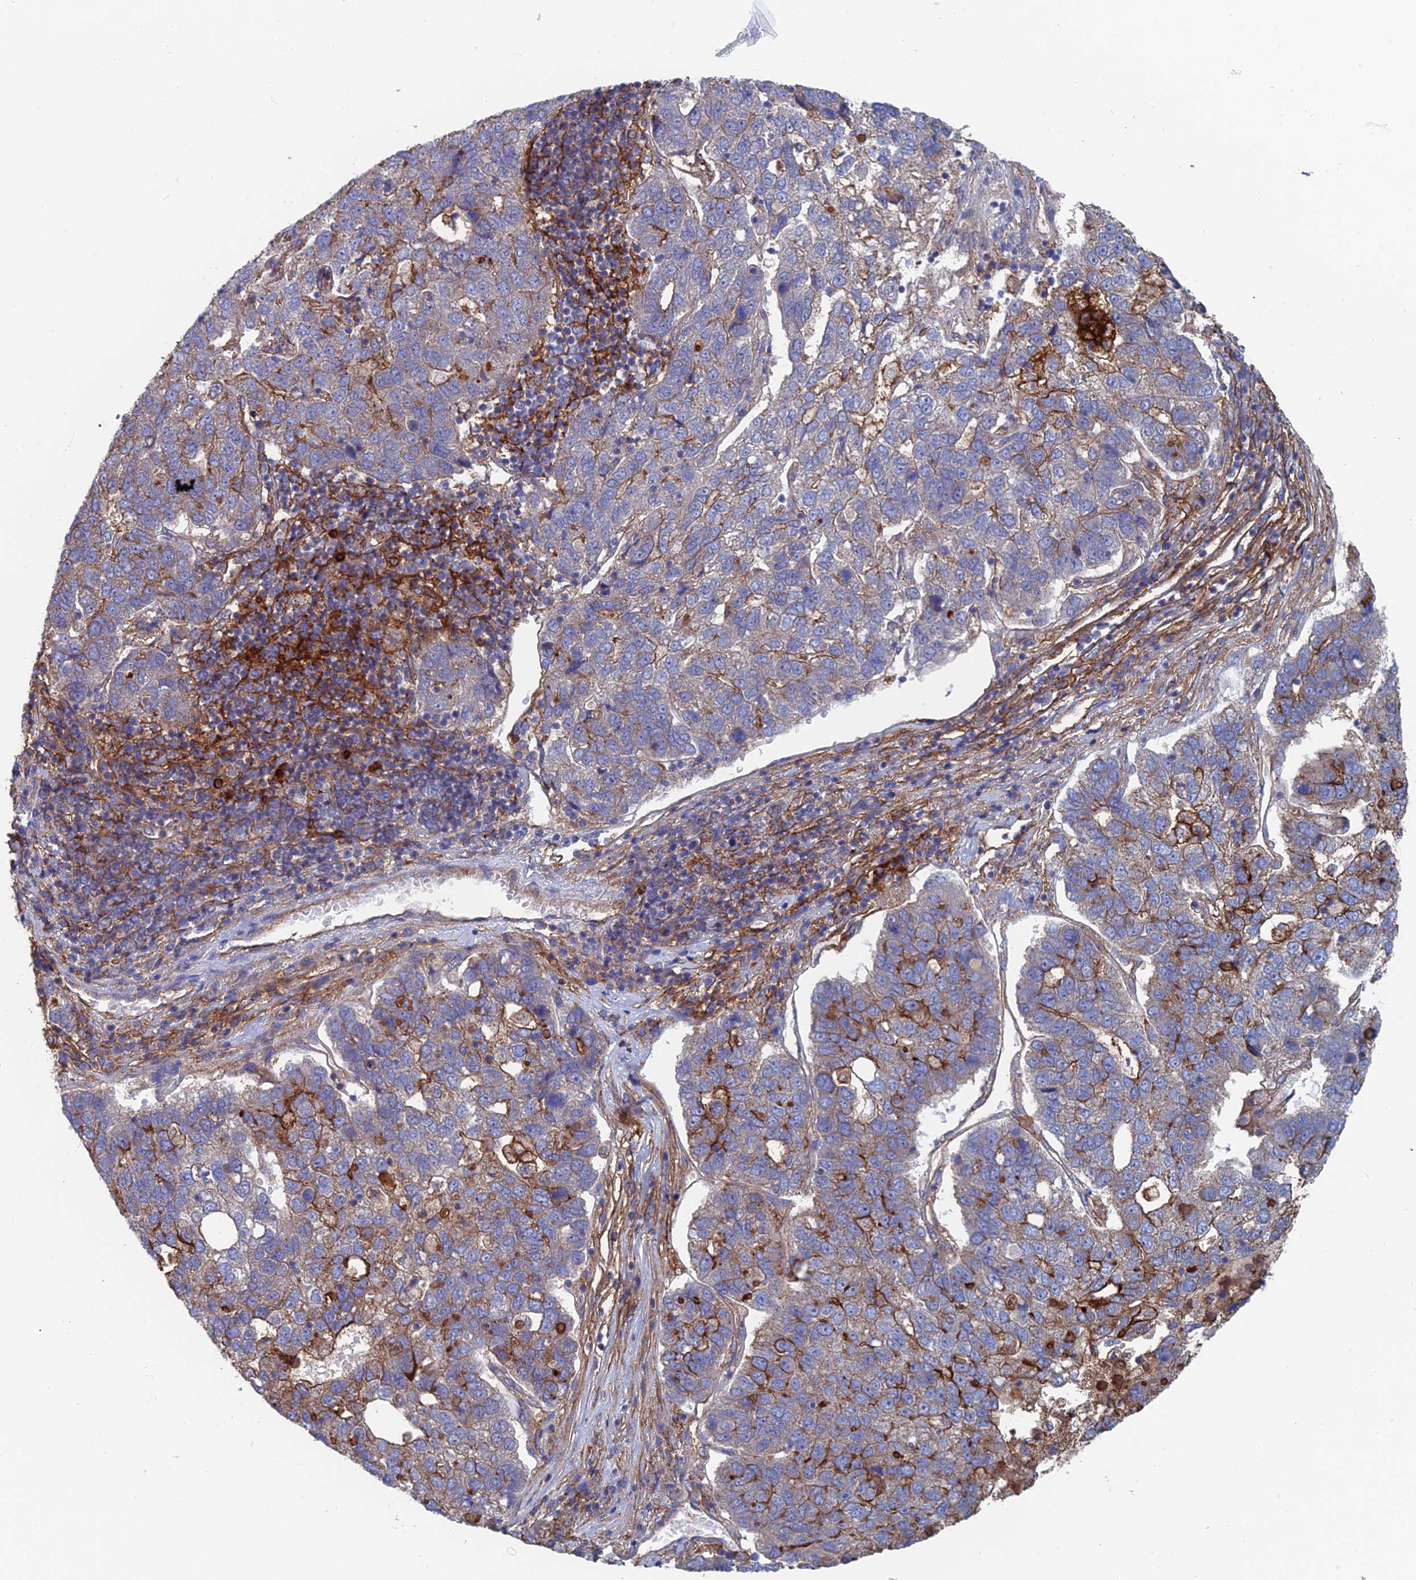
{"staining": {"intensity": "moderate", "quantity": "<25%", "location": "cytoplasmic/membranous"}, "tissue": "pancreatic cancer", "cell_type": "Tumor cells", "image_type": "cancer", "snomed": [{"axis": "morphology", "description": "Adenocarcinoma, NOS"}, {"axis": "topography", "description": "Pancreas"}], "caption": "Immunohistochemistry (IHC) (DAB) staining of human pancreatic adenocarcinoma reveals moderate cytoplasmic/membranous protein positivity in approximately <25% of tumor cells.", "gene": "SNX11", "patient": {"sex": "female", "age": 61}}